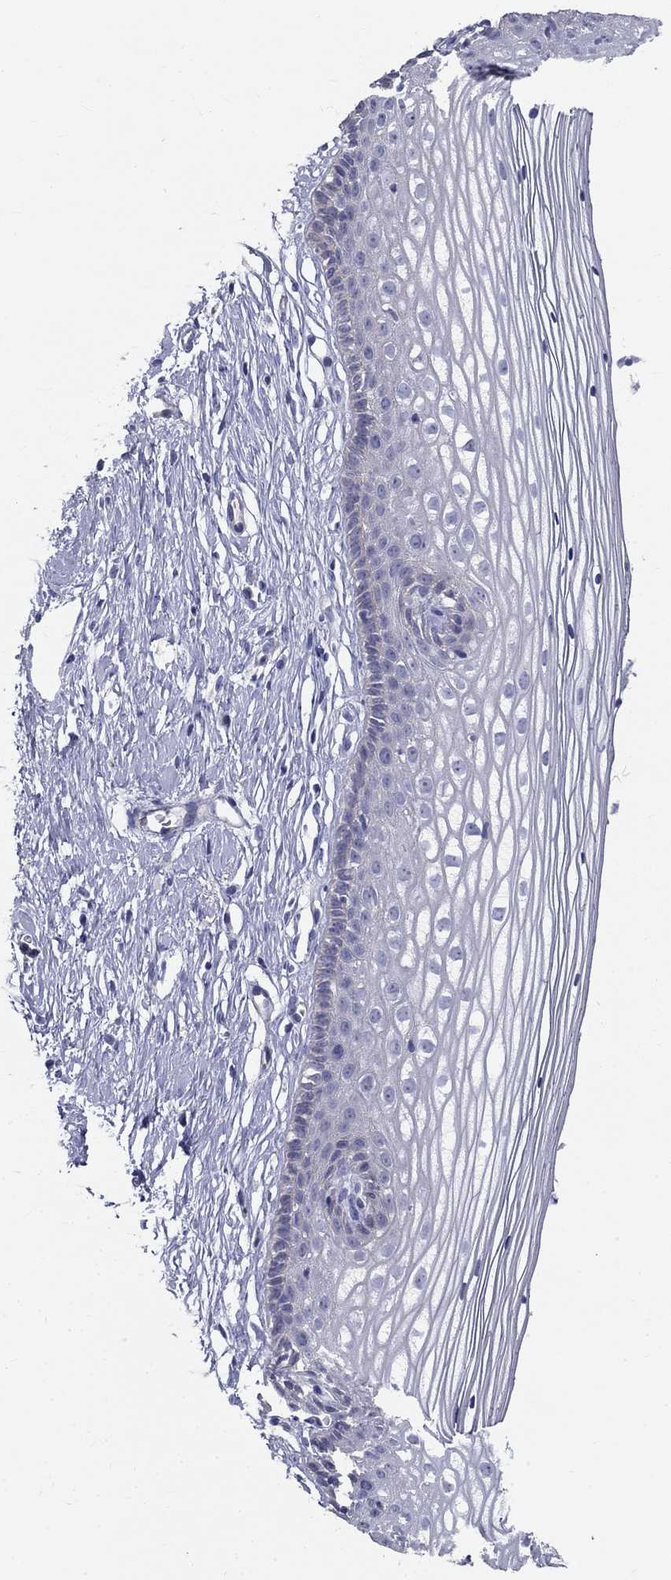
{"staining": {"intensity": "negative", "quantity": "none", "location": "none"}, "tissue": "cervix", "cell_type": "Glandular cells", "image_type": "normal", "snomed": [{"axis": "morphology", "description": "Normal tissue, NOS"}, {"axis": "topography", "description": "Cervix"}], "caption": "The micrograph exhibits no significant positivity in glandular cells of cervix.", "gene": "ENSG00000290147", "patient": {"sex": "female", "age": 40}}